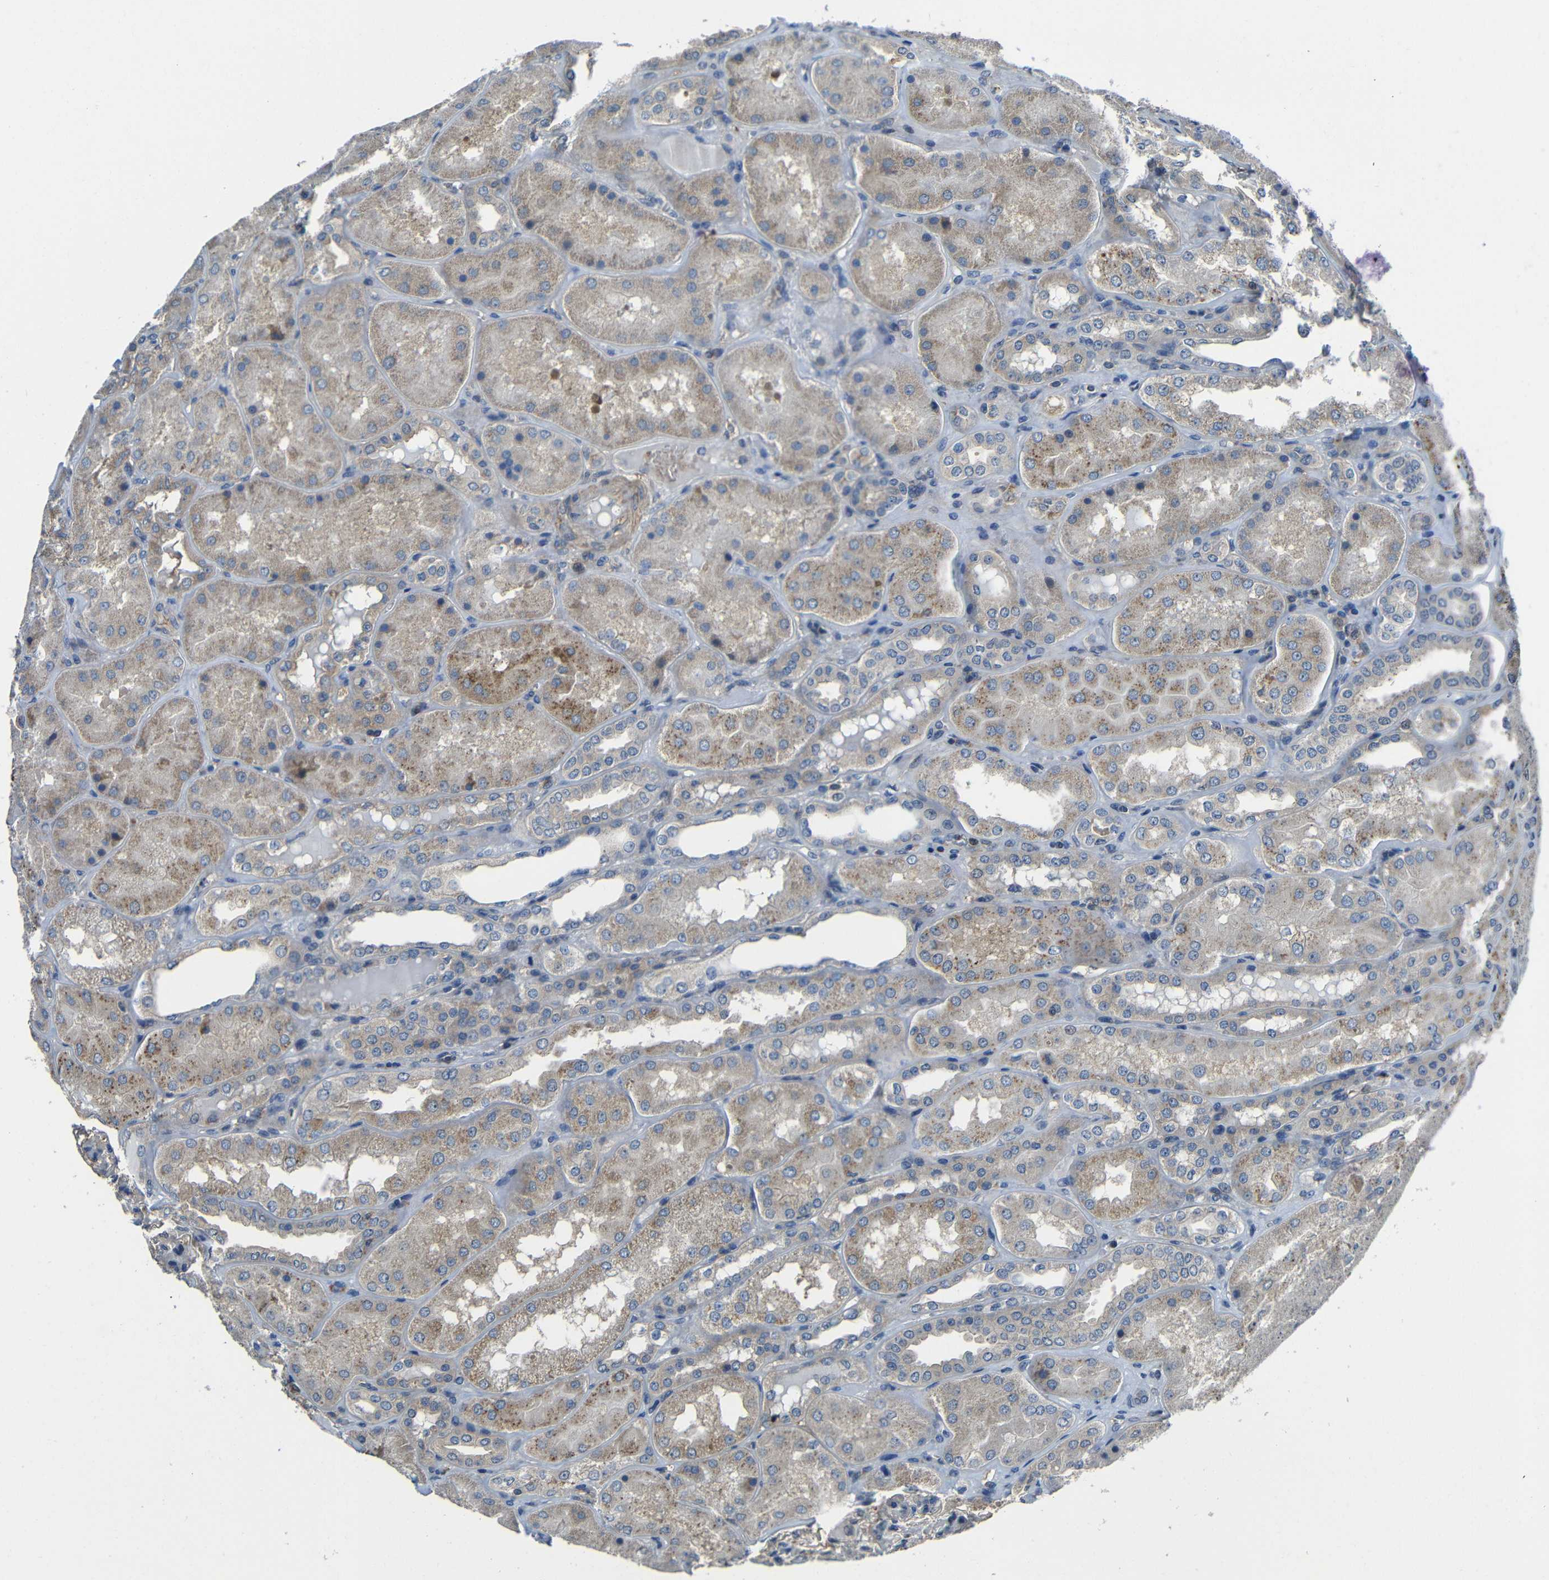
{"staining": {"intensity": "weak", "quantity": ">75%", "location": "cytoplasmic/membranous"}, "tissue": "kidney", "cell_type": "Cells in glomeruli", "image_type": "normal", "snomed": [{"axis": "morphology", "description": "Normal tissue, NOS"}, {"axis": "topography", "description": "Kidney"}], "caption": "Kidney stained for a protein reveals weak cytoplasmic/membranous positivity in cells in glomeruli. (brown staining indicates protein expression, while blue staining denotes nuclei).", "gene": "GDI1", "patient": {"sex": "female", "age": 56}}